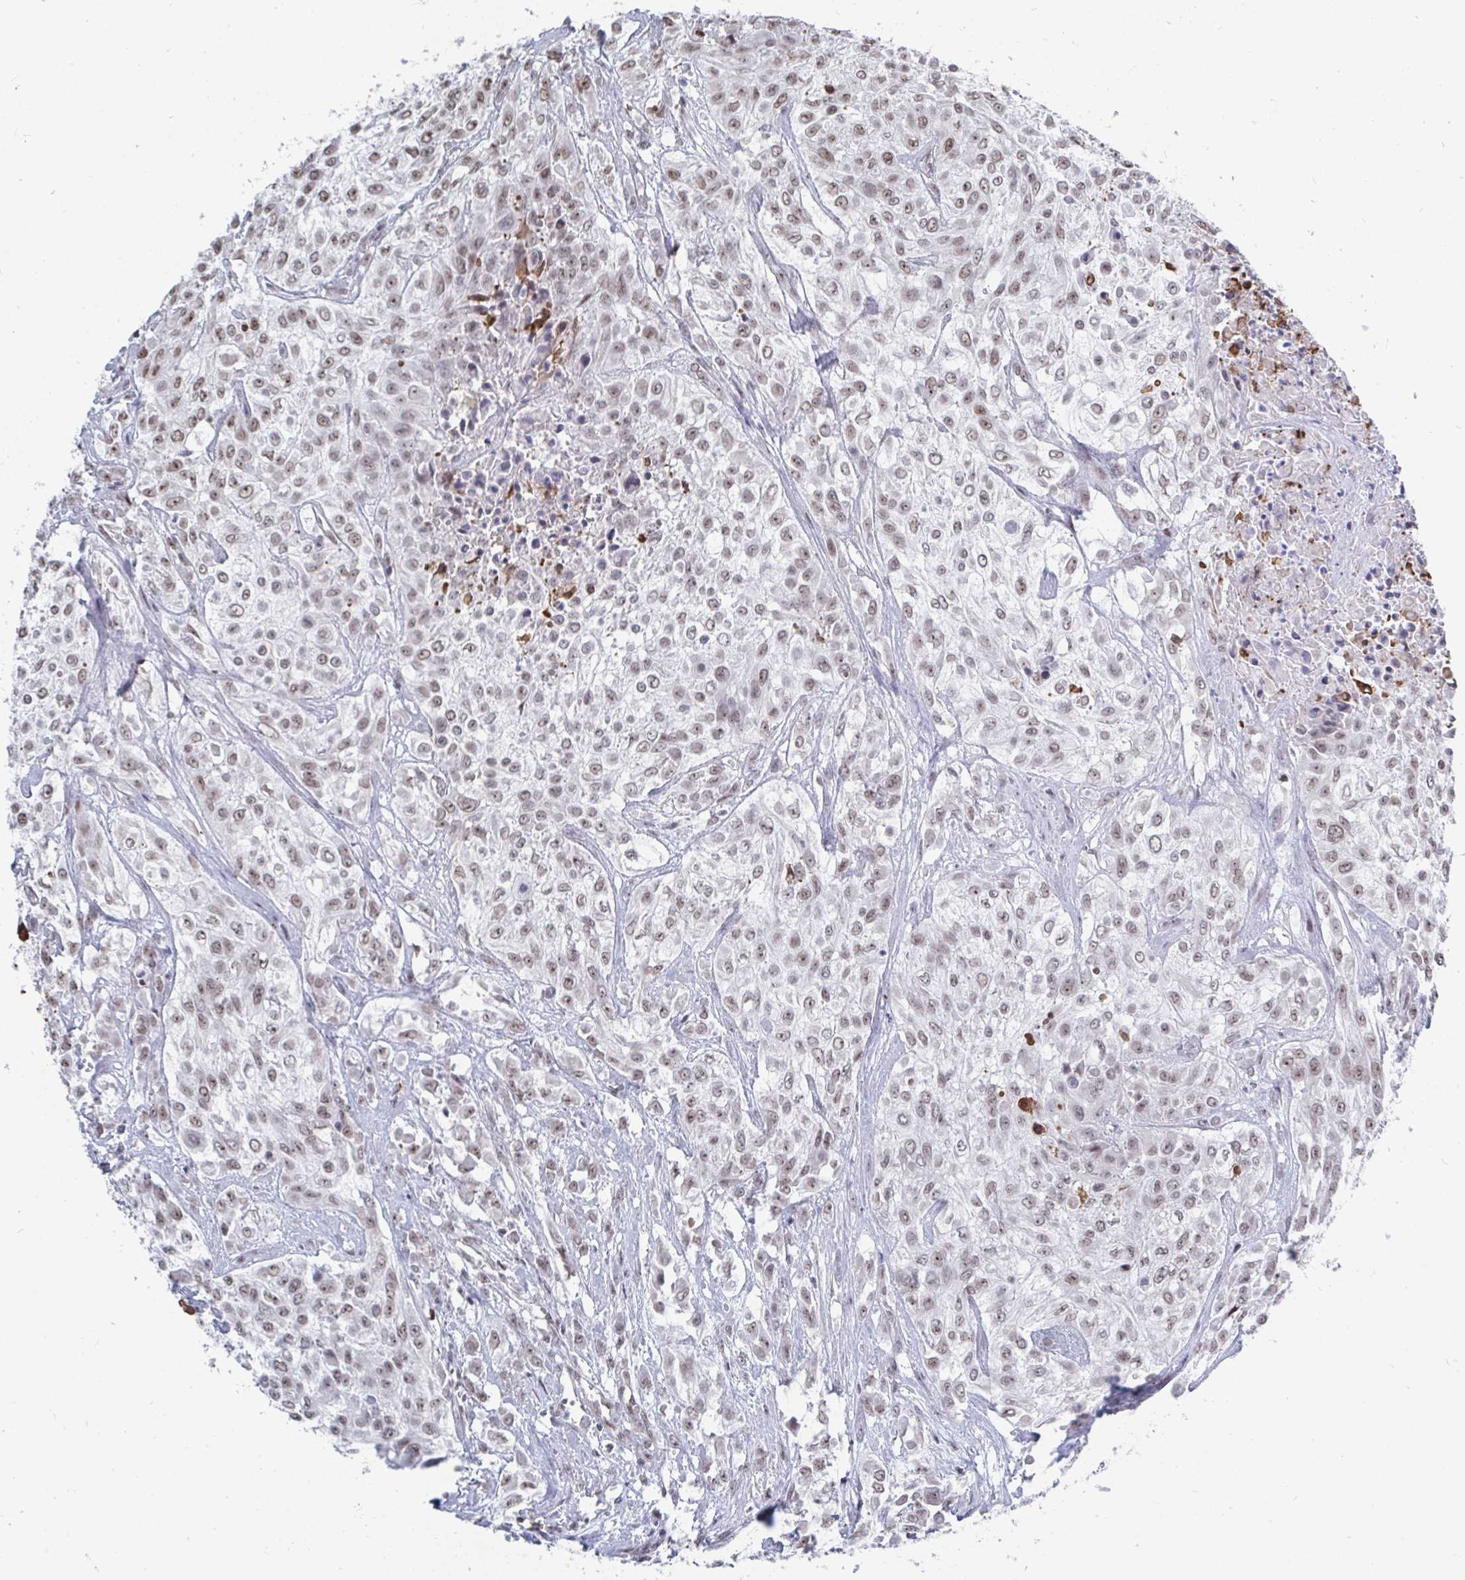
{"staining": {"intensity": "weak", "quantity": ">75%", "location": "nuclear"}, "tissue": "urothelial cancer", "cell_type": "Tumor cells", "image_type": "cancer", "snomed": [{"axis": "morphology", "description": "Urothelial carcinoma, High grade"}, {"axis": "topography", "description": "Urinary bladder"}], "caption": "Urothelial carcinoma (high-grade) stained with immunohistochemistry (IHC) displays weak nuclear expression in about >75% of tumor cells.", "gene": "TRIP12", "patient": {"sex": "male", "age": 57}}